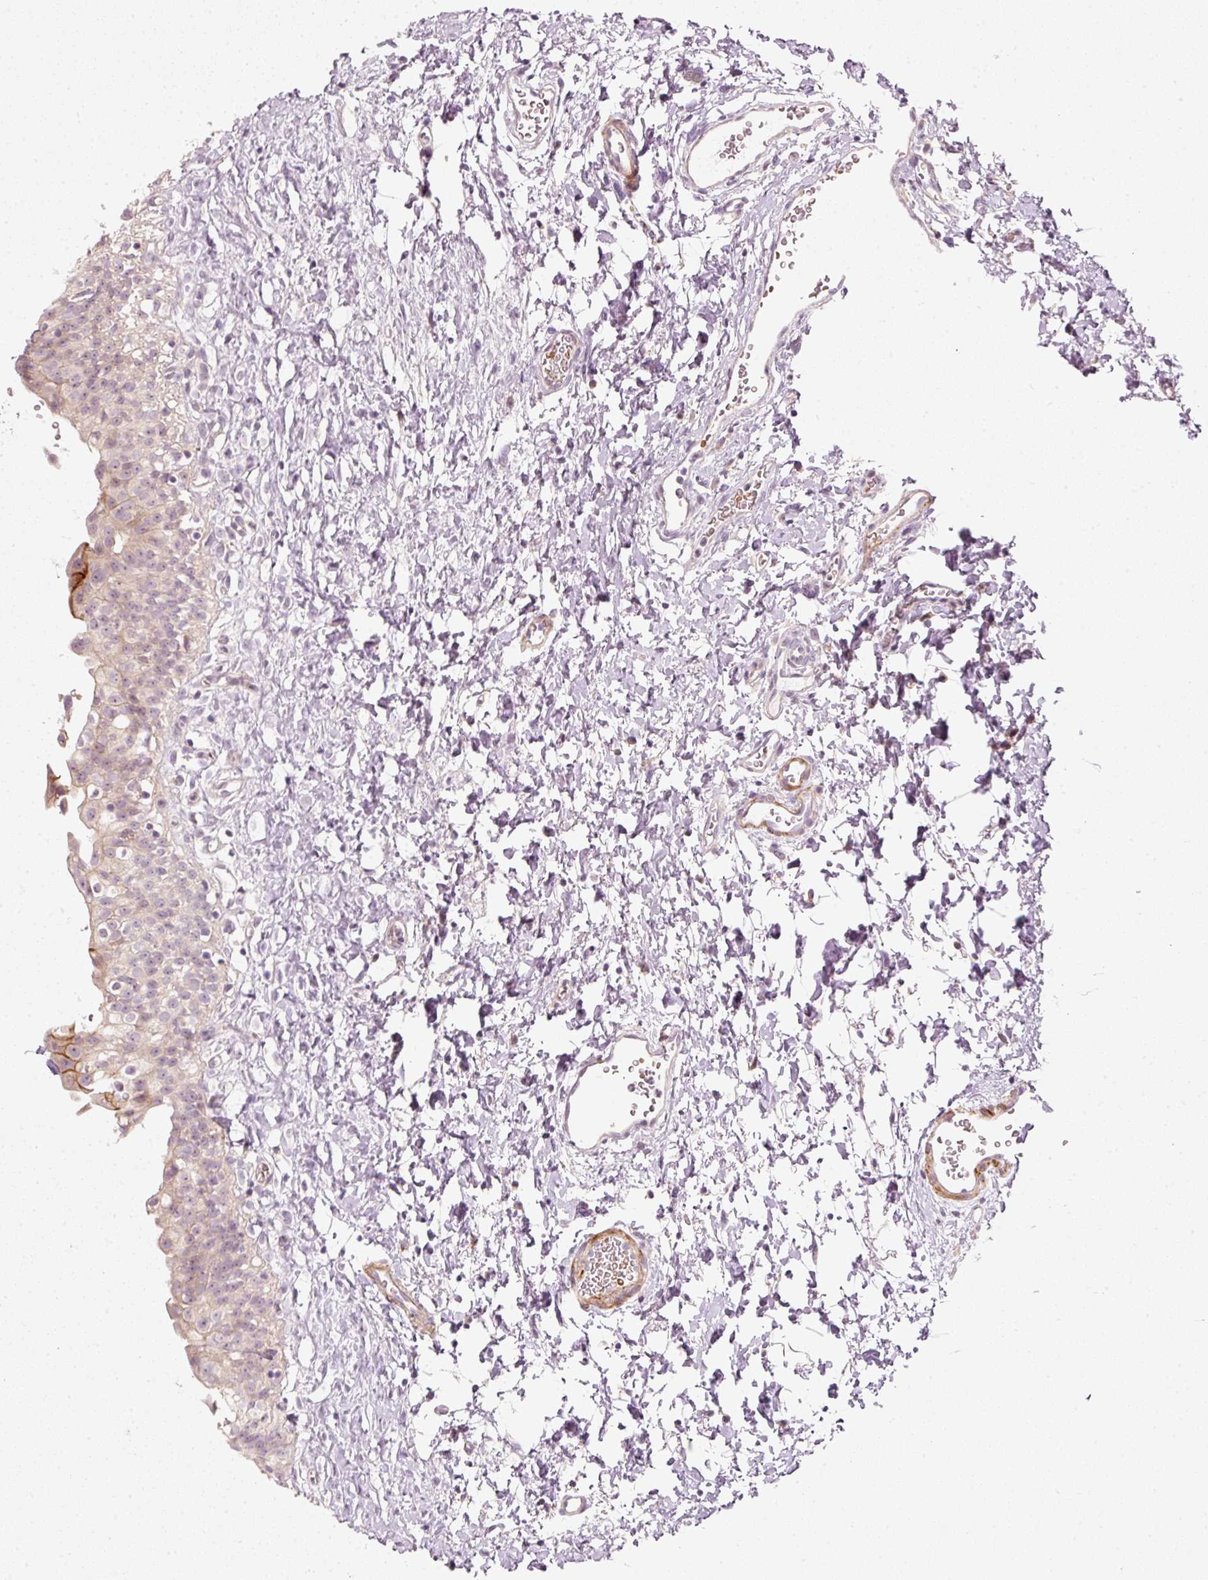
{"staining": {"intensity": "moderate", "quantity": "<25%", "location": "cytoplasmic/membranous"}, "tissue": "urinary bladder", "cell_type": "Urothelial cells", "image_type": "normal", "snomed": [{"axis": "morphology", "description": "Normal tissue, NOS"}, {"axis": "topography", "description": "Urinary bladder"}], "caption": "Immunohistochemical staining of benign human urinary bladder demonstrates <25% levels of moderate cytoplasmic/membranous protein staining in about <25% of urothelial cells.", "gene": "KCNQ1", "patient": {"sex": "male", "age": 51}}